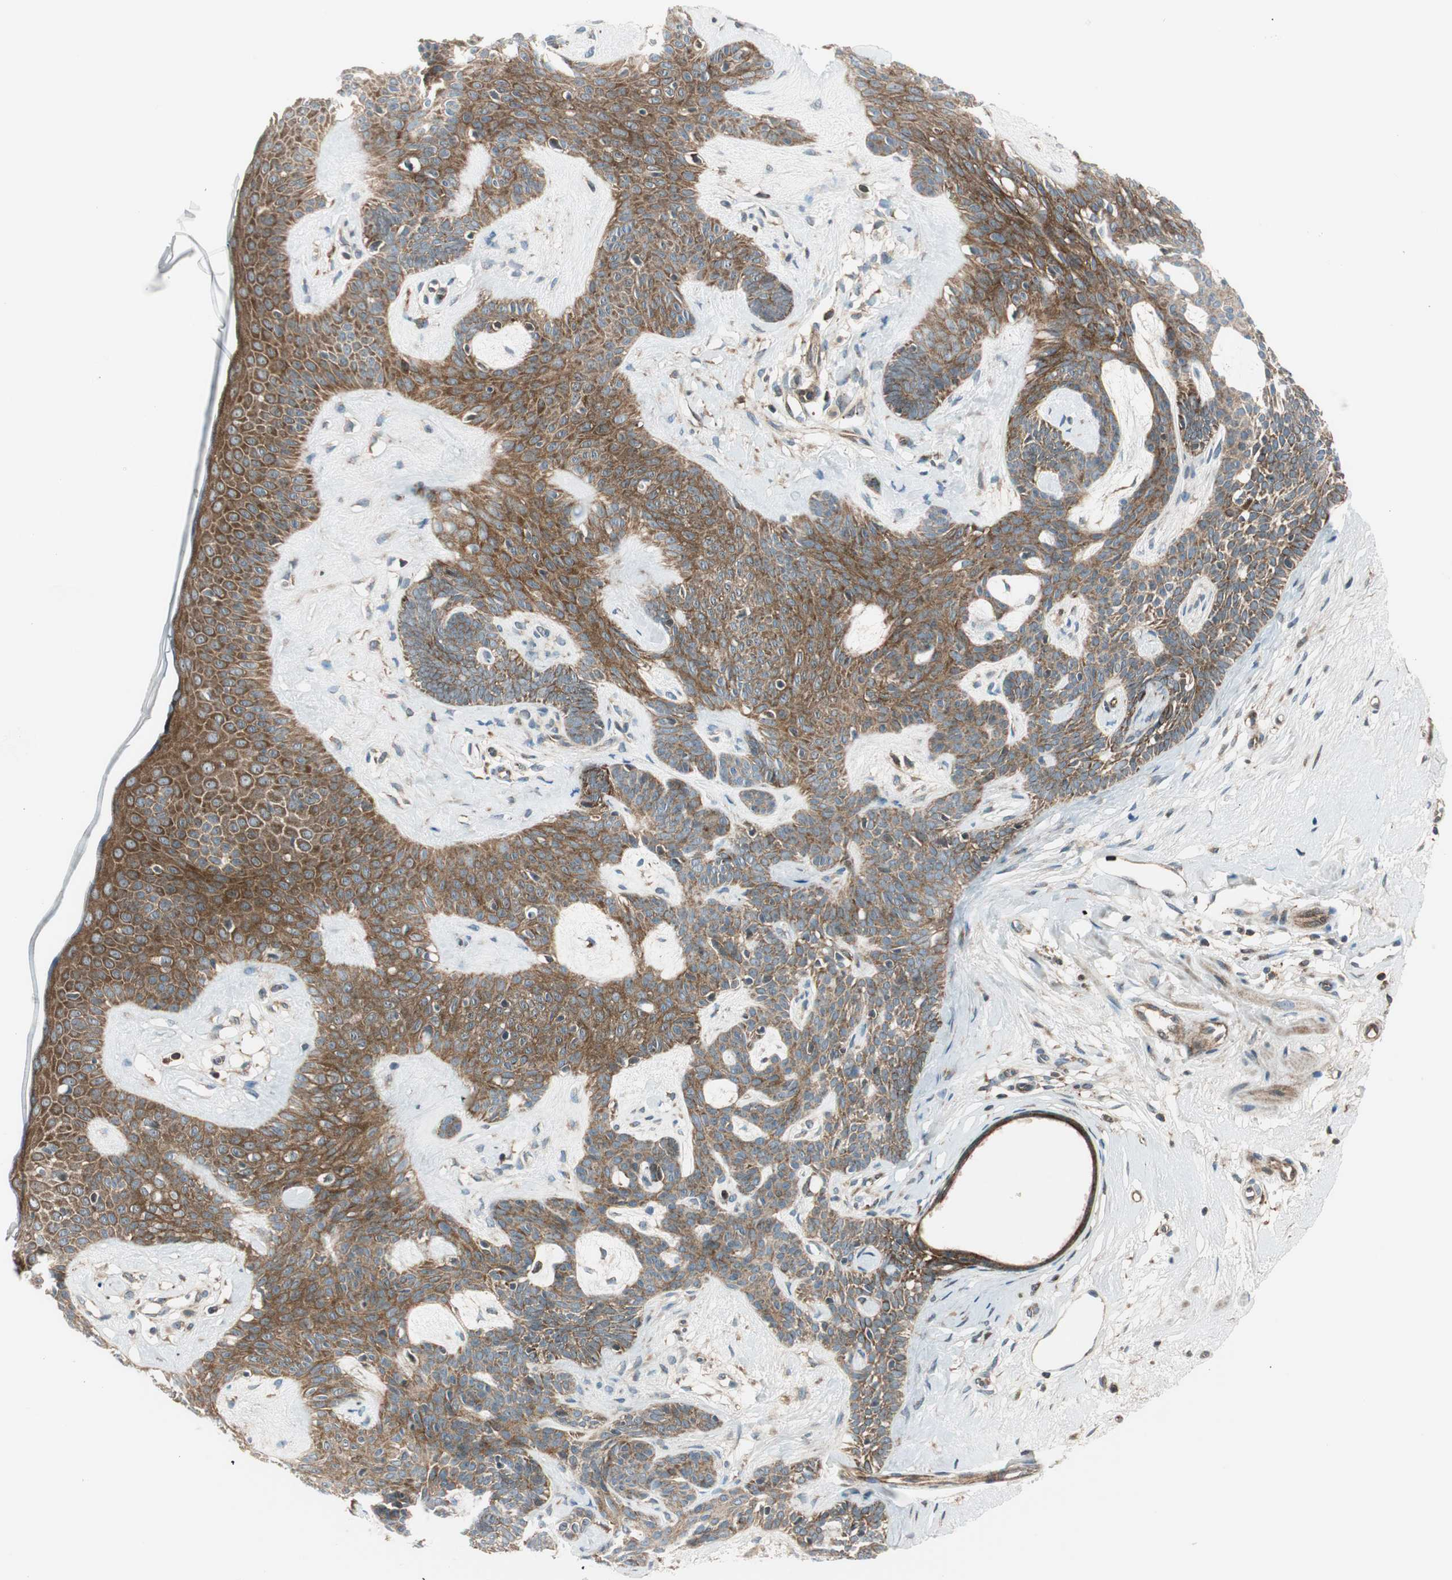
{"staining": {"intensity": "strong", "quantity": ">75%", "location": "cytoplasmic/membranous"}, "tissue": "skin cancer", "cell_type": "Tumor cells", "image_type": "cancer", "snomed": [{"axis": "morphology", "description": "Developmental malformation"}, {"axis": "morphology", "description": "Basal cell carcinoma"}, {"axis": "topography", "description": "Skin"}], "caption": "The image displays staining of skin cancer, revealing strong cytoplasmic/membranous protein expression (brown color) within tumor cells. The staining was performed using DAB to visualize the protein expression in brown, while the nuclei were stained in blue with hematoxylin (Magnification: 20x).", "gene": "ABI1", "patient": {"sex": "female", "age": 62}}